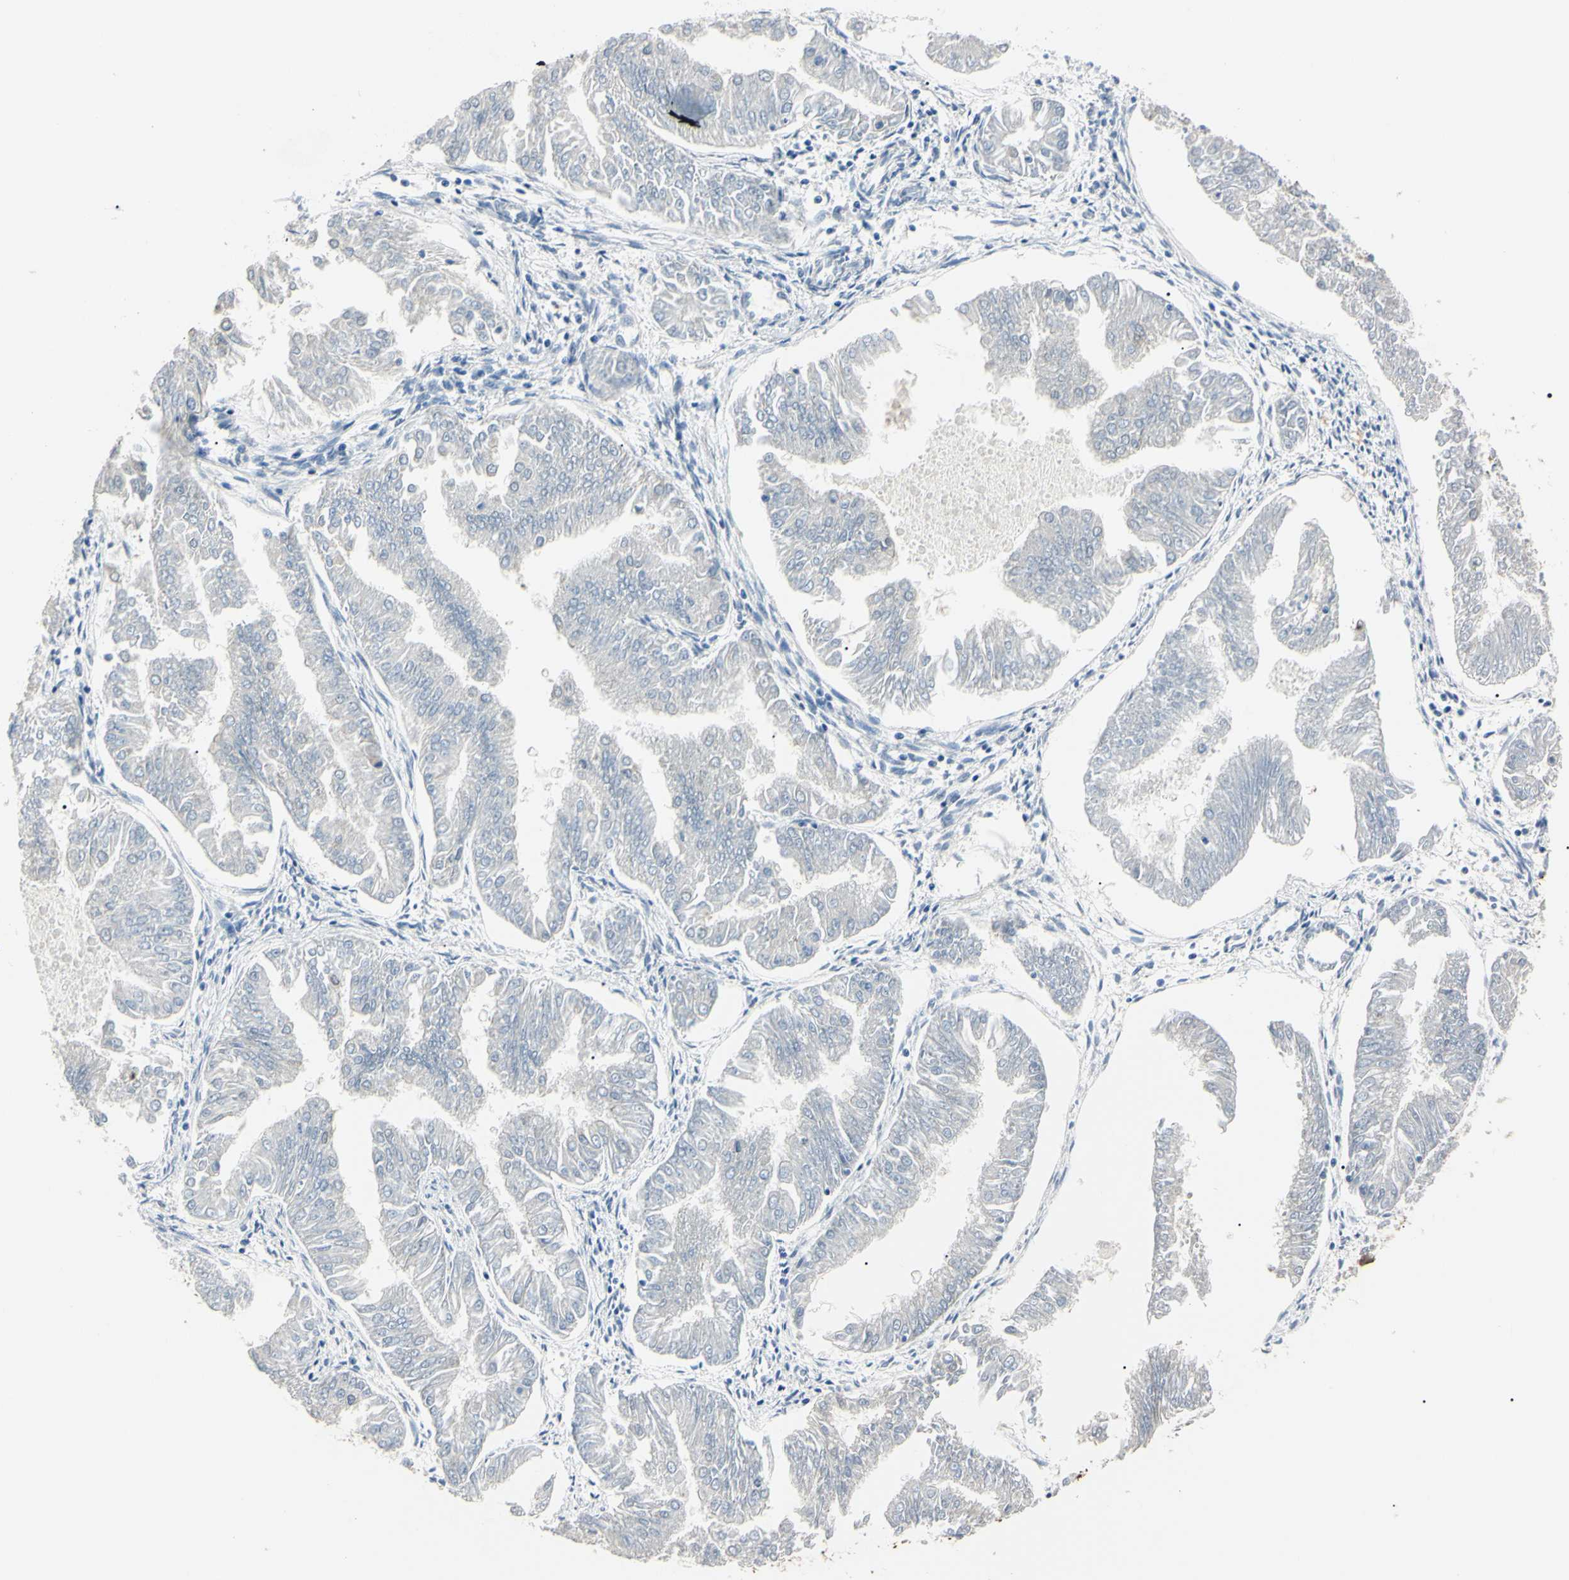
{"staining": {"intensity": "negative", "quantity": "none", "location": "none"}, "tissue": "endometrial cancer", "cell_type": "Tumor cells", "image_type": "cancer", "snomed": [{"axis": "morphology", "description": "Adenocarcinoma, NOS"}, {"axis": "topography", "description": "Endometrium"}], "caption": "Immunohistochemistry of endometrial adenocarcinoma displays no staining in tumor cells.", "gene": "AKR1C3", "patient": {"sex": "female", "age": 53}}